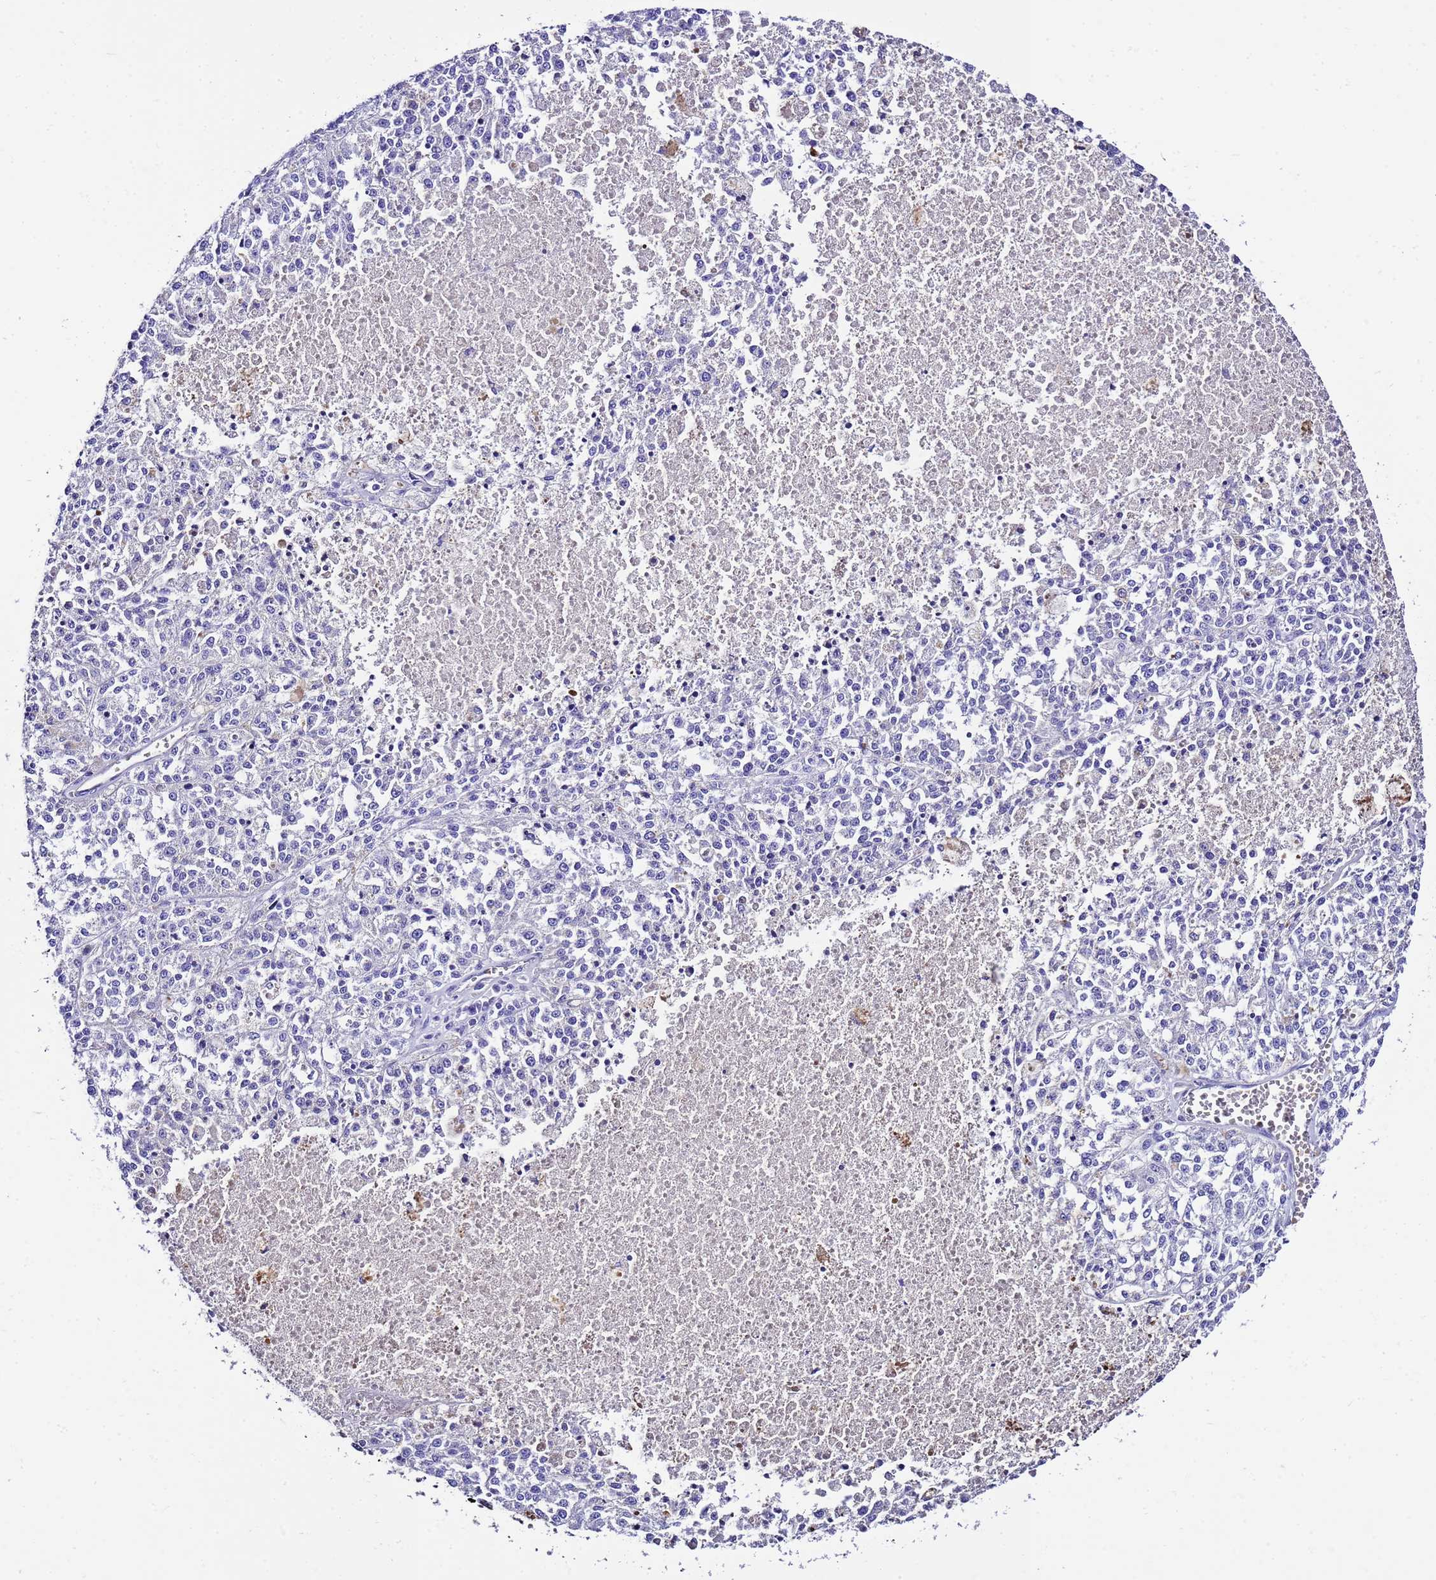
{"staining": {"intensity": "negative", "quantity": "none", "location": "none"}, "tissue": "melanoma", "cell_type": "Tumor cells", "image_type": "cancer", "snomed": [{"axis": "morphology", "description": "Malignant melanoma, NOS"}, {"axis": "topography", "description": "Skin"}], "caption": "Immunohistochemistry (IHC) of human malignant melanoma shows no positivity in tumor cells.", "gene": "UGT2A1", "patient": {"sex": "female", "age": 64}}